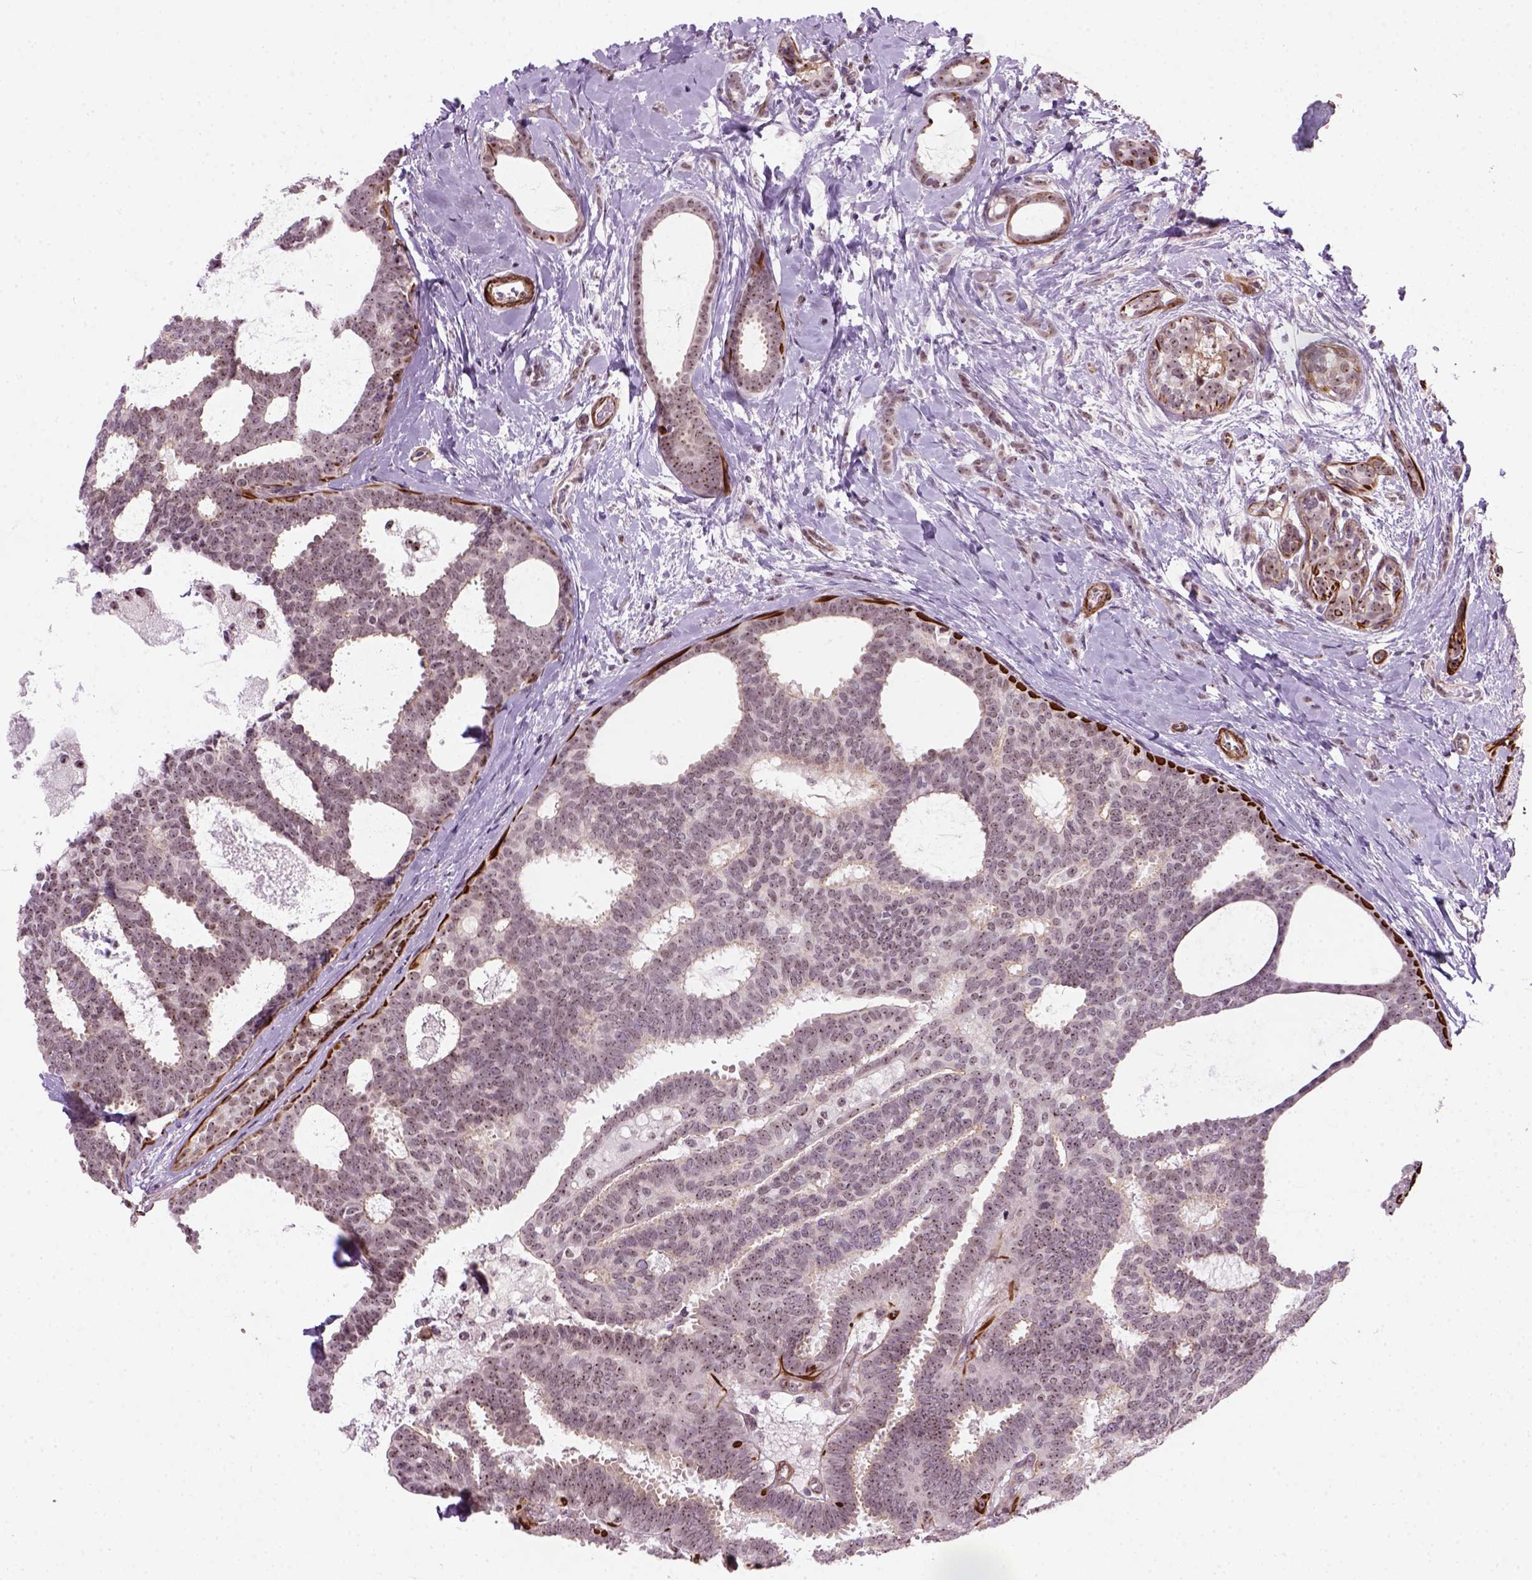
{"staining": {"intensity": "moderate", "quantity": ">75%", "location": "nuclear"}, "tissue": "breast cancer", "cell_type": "Tumor cells", "image_type": "cancer", "snomed": [{"axis": "morphology", "description": "Intraductal carcinoma, in situ"}, {"axis": "morphology", "description": "Duct carcinoma"}, {"axis": "morphology", "description": "Lobular carcinoma, in situ"}, {"axis": "topography", "description": "Breast"}], "caption": "The image shows immunohistochemical staining of breast cancer. There is moderate nuclear positivity is seen in approximately >75% of tumor cells.", "gene": "RRS1", "patient": {"sex": "female", "age": 44}}